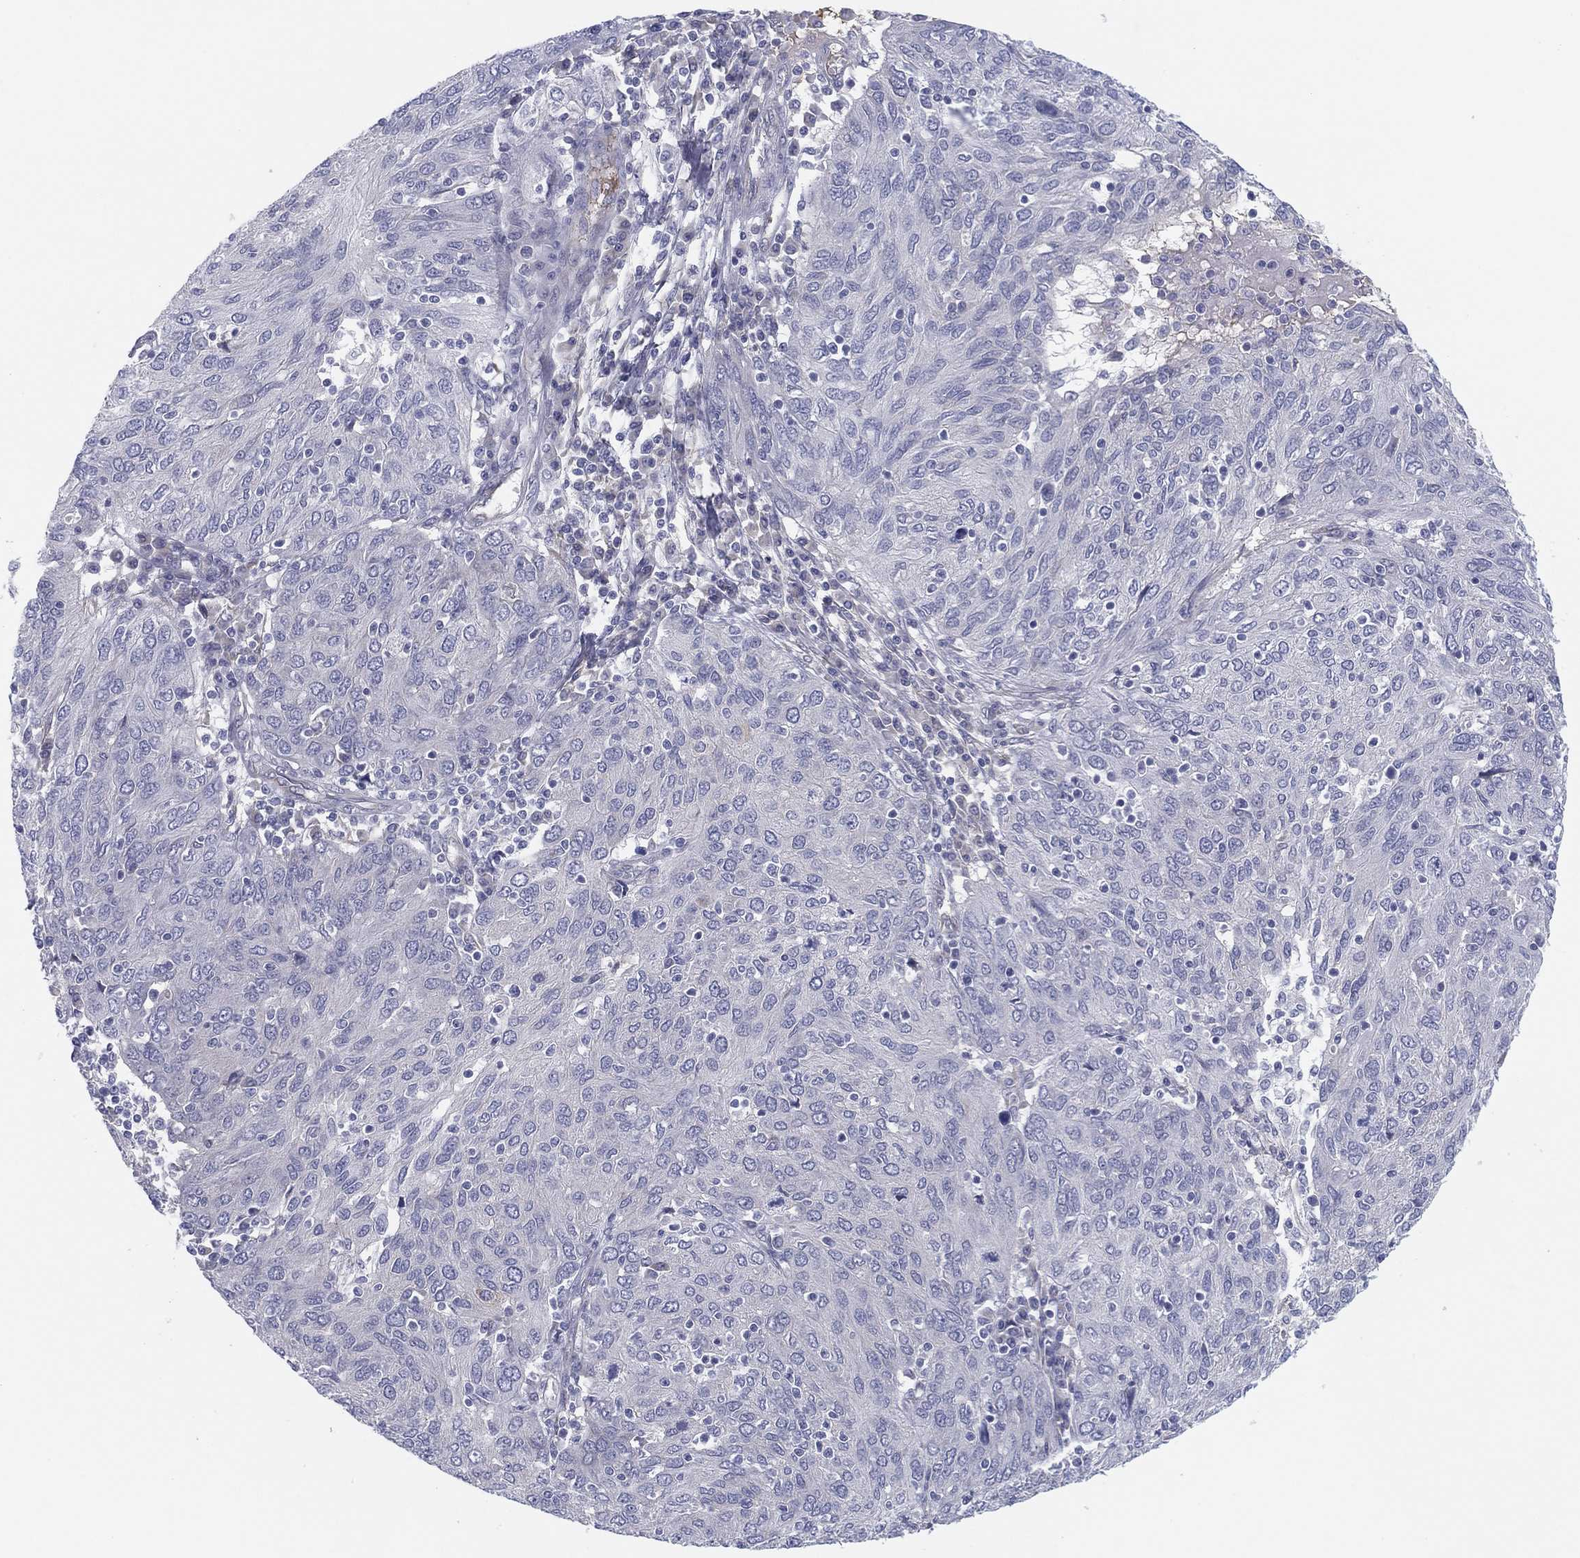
{"staining": {"intensity": "negative", "quantity": "none", "location": "none"}, "tissue": "ovarian cancer", "cell_type": "Tumor cells", "image_type": "cancer", "snomed": [{"axis": "morphology", "description": "Carcinoma, endometroid"}, {"axis": "topography", "description": "Ovary"}], "caption": "The image exhibits no staining of tumor cells in ovarian endometroid carcinoma.", "gene": "MLF1", "patient": {"sex": "female", "age": 50}}